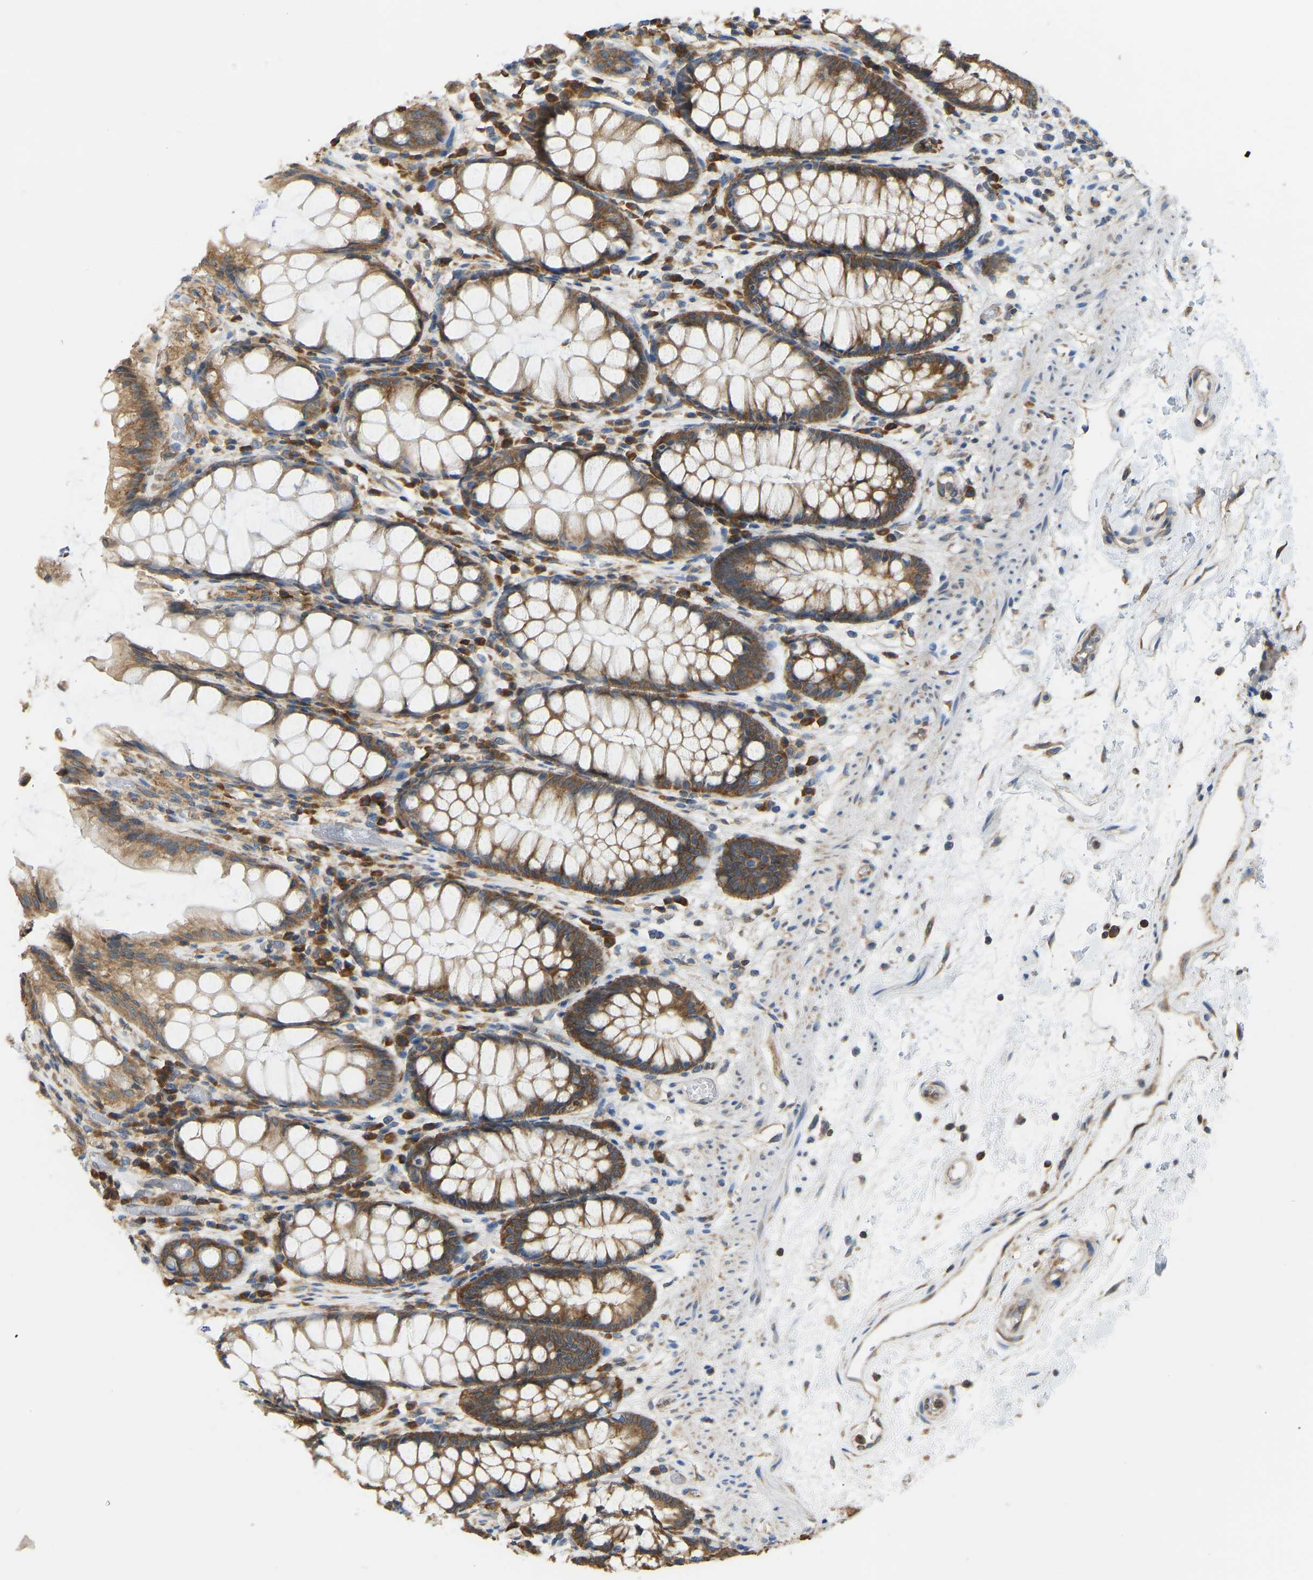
{"staining": {"intensity": "strong", "quantity": ">75%", "location": "cytoplasmic/membranous"}, "tissue": "rectum", "cell_type": "Glandular cells", "image_type": "normal", "snomed": [{"axis": "morphology", "description": "Normal tissue, NOS"}, {"axis": "topography", "description": "Rectum"}], "caption": "Immunohistochemical staining of normal human rectum reveals >75% levels of strong cytoplasmic/membranous protein positivity in about >75% of glandular cells.", "gene": "RPS6KB2", "patient": {"sex": "male", "age": 64}}